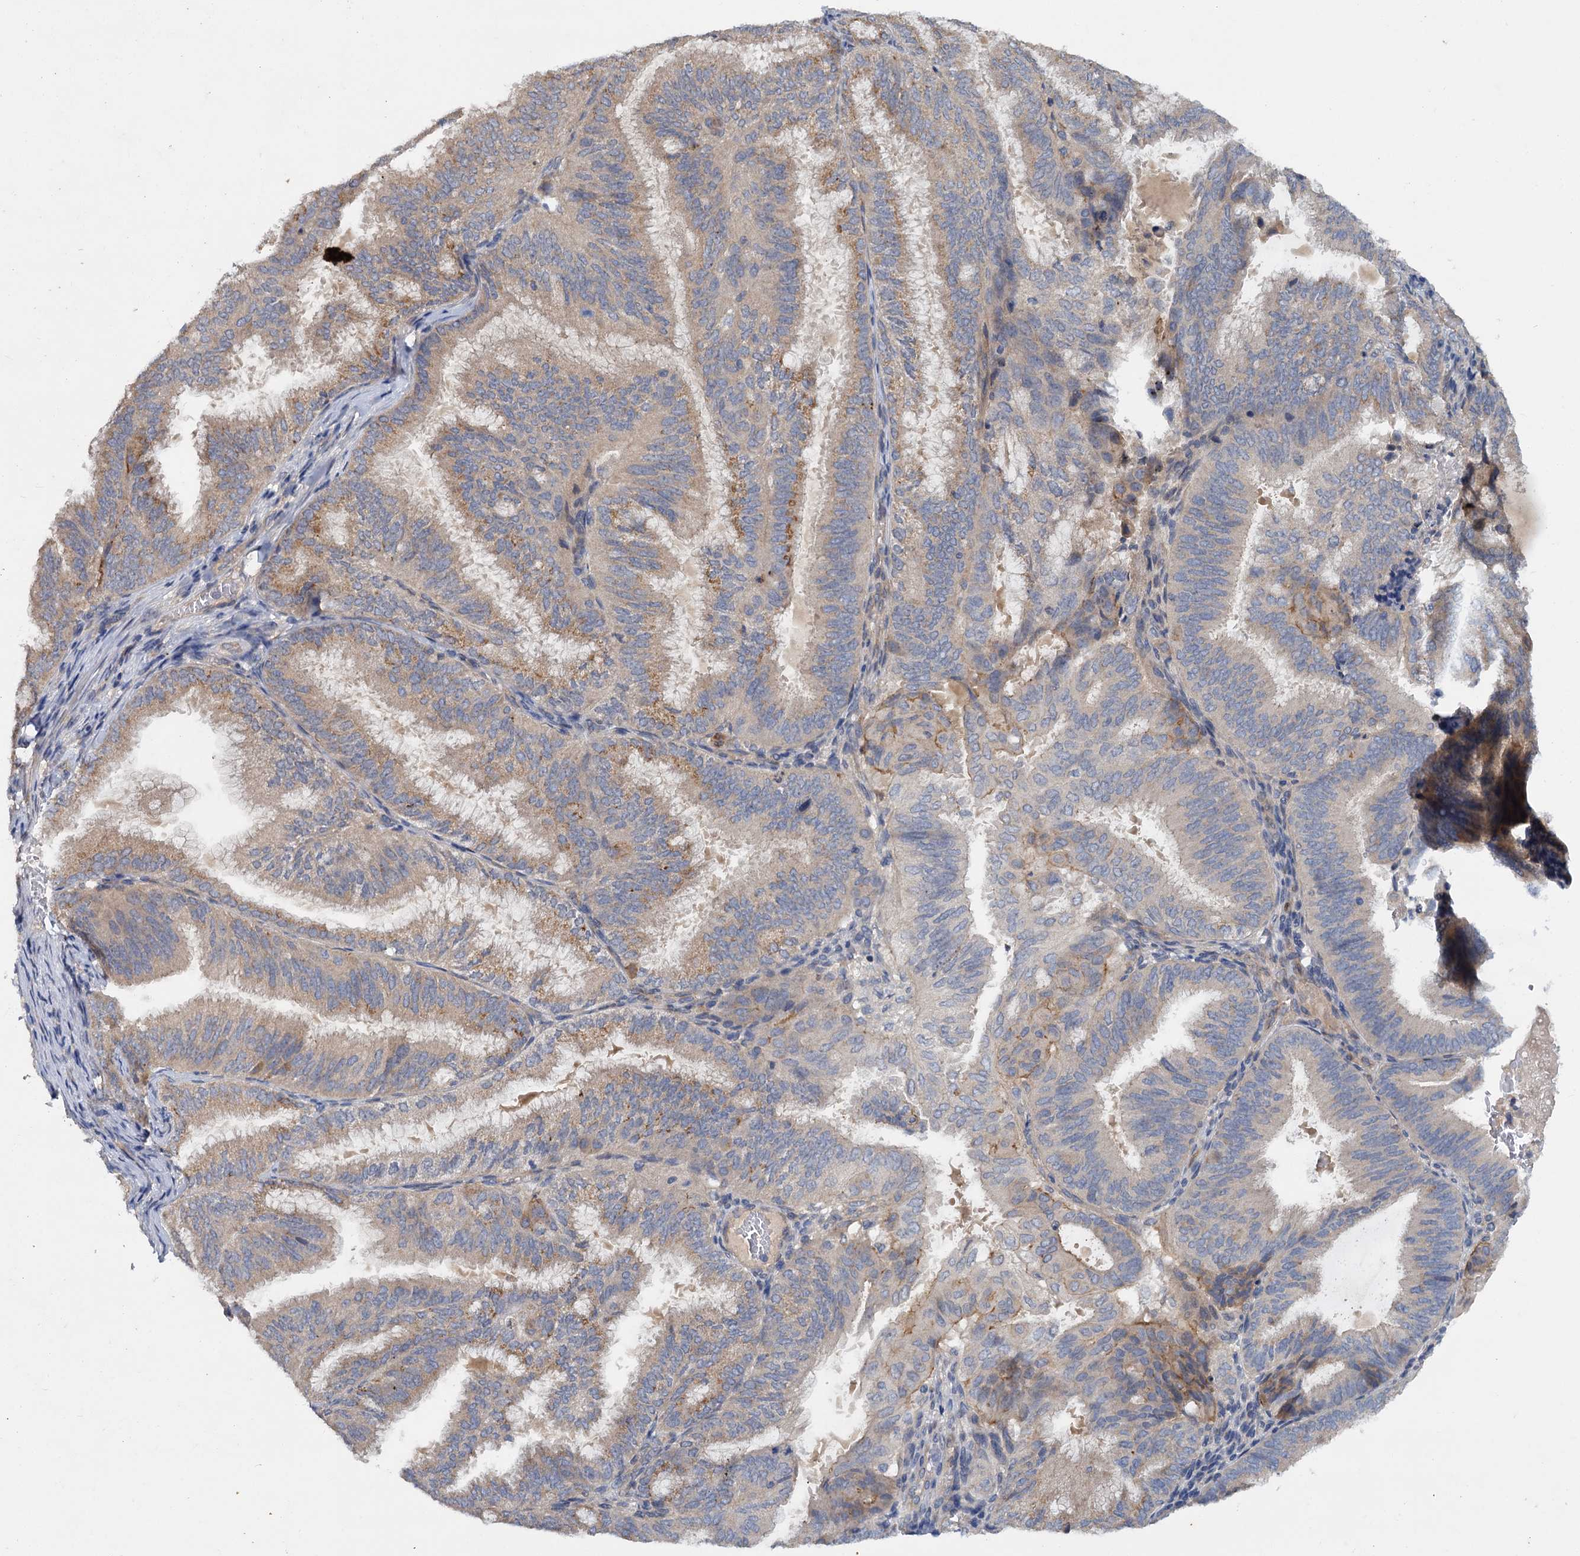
{"staining": {"intensity": "weak", "quantity": "25%-75%", "location": "cytoplasmic/membranous"}, "tissue": "endometrial cancer", "cell_type": "Tumor cells", "image_type": "cancer", "snomed": [{"axis": "morphology", "description": "Adenocarcinoma, NOS"}, {"axis": "topography", "description": "Endometrium"}], "caption": "Endometrial adenocarcinoma stained for a protein reveals weak cytoplasmic/membranous positivity in tumor cells.", "gene": "ZNF324", "patient": {"sex": "female", "age": 49}}